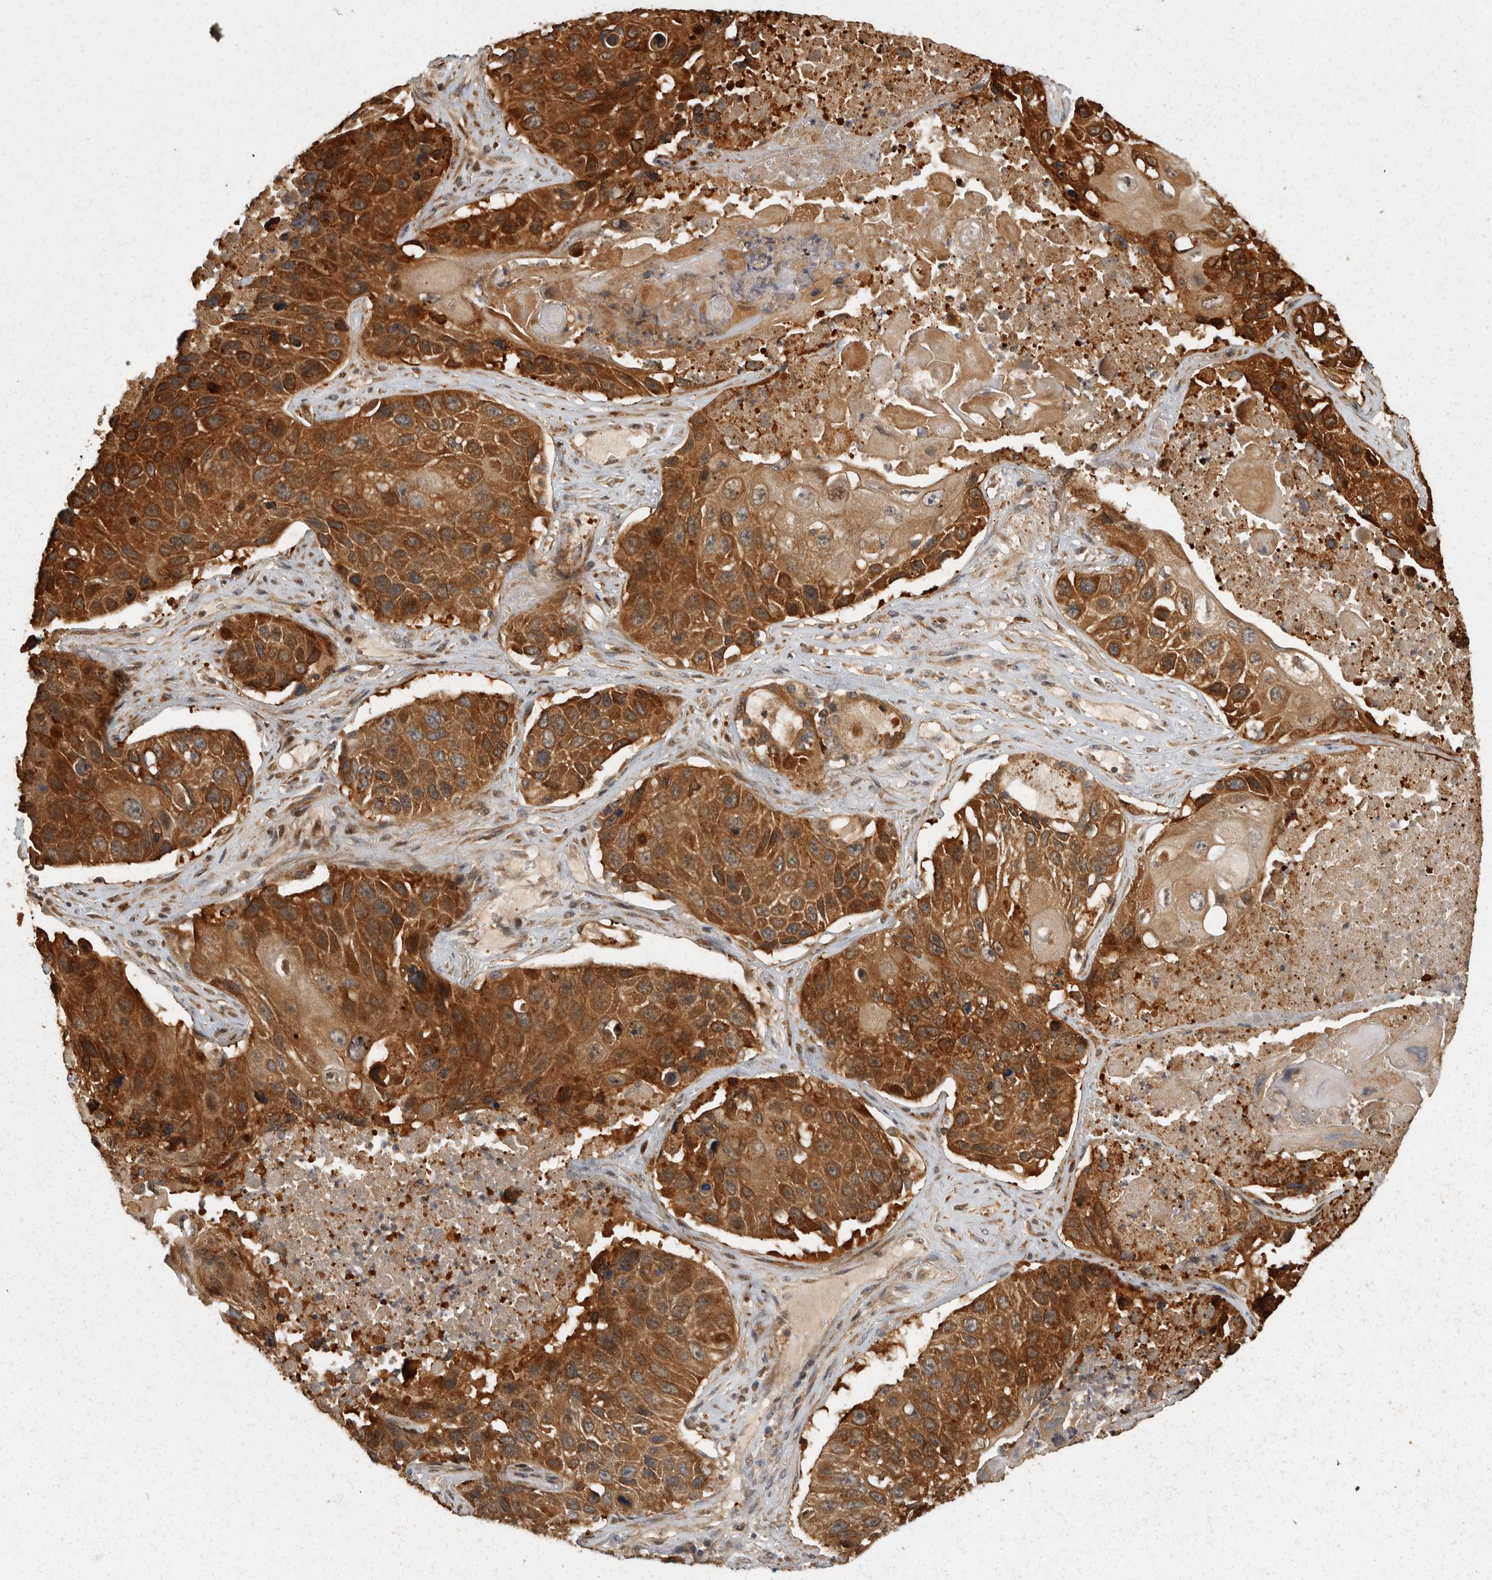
{"staining": {"intensity": "moderate", "quantity": ">75%", "location": "cytoplasmic/membranous,nuclear"}, "tissue": "lung cancer", "cell_type": "Tumor cells", "image_type": "cancer", "snomed": [{"axis": "morphology", "description": "Squamous cell carcinoma, NOS"}, {"axis": "topography", "description": "Lung"}], "caption": "DAB immunohistochemical staining of squamous cell carcinoma (lung) reveals moderate cytoplasmic/membranous and nuclear protein staining in about >75% of tumor cells.", "gene": "SWT1", "patient": {"sex": "male", "age": 61}}